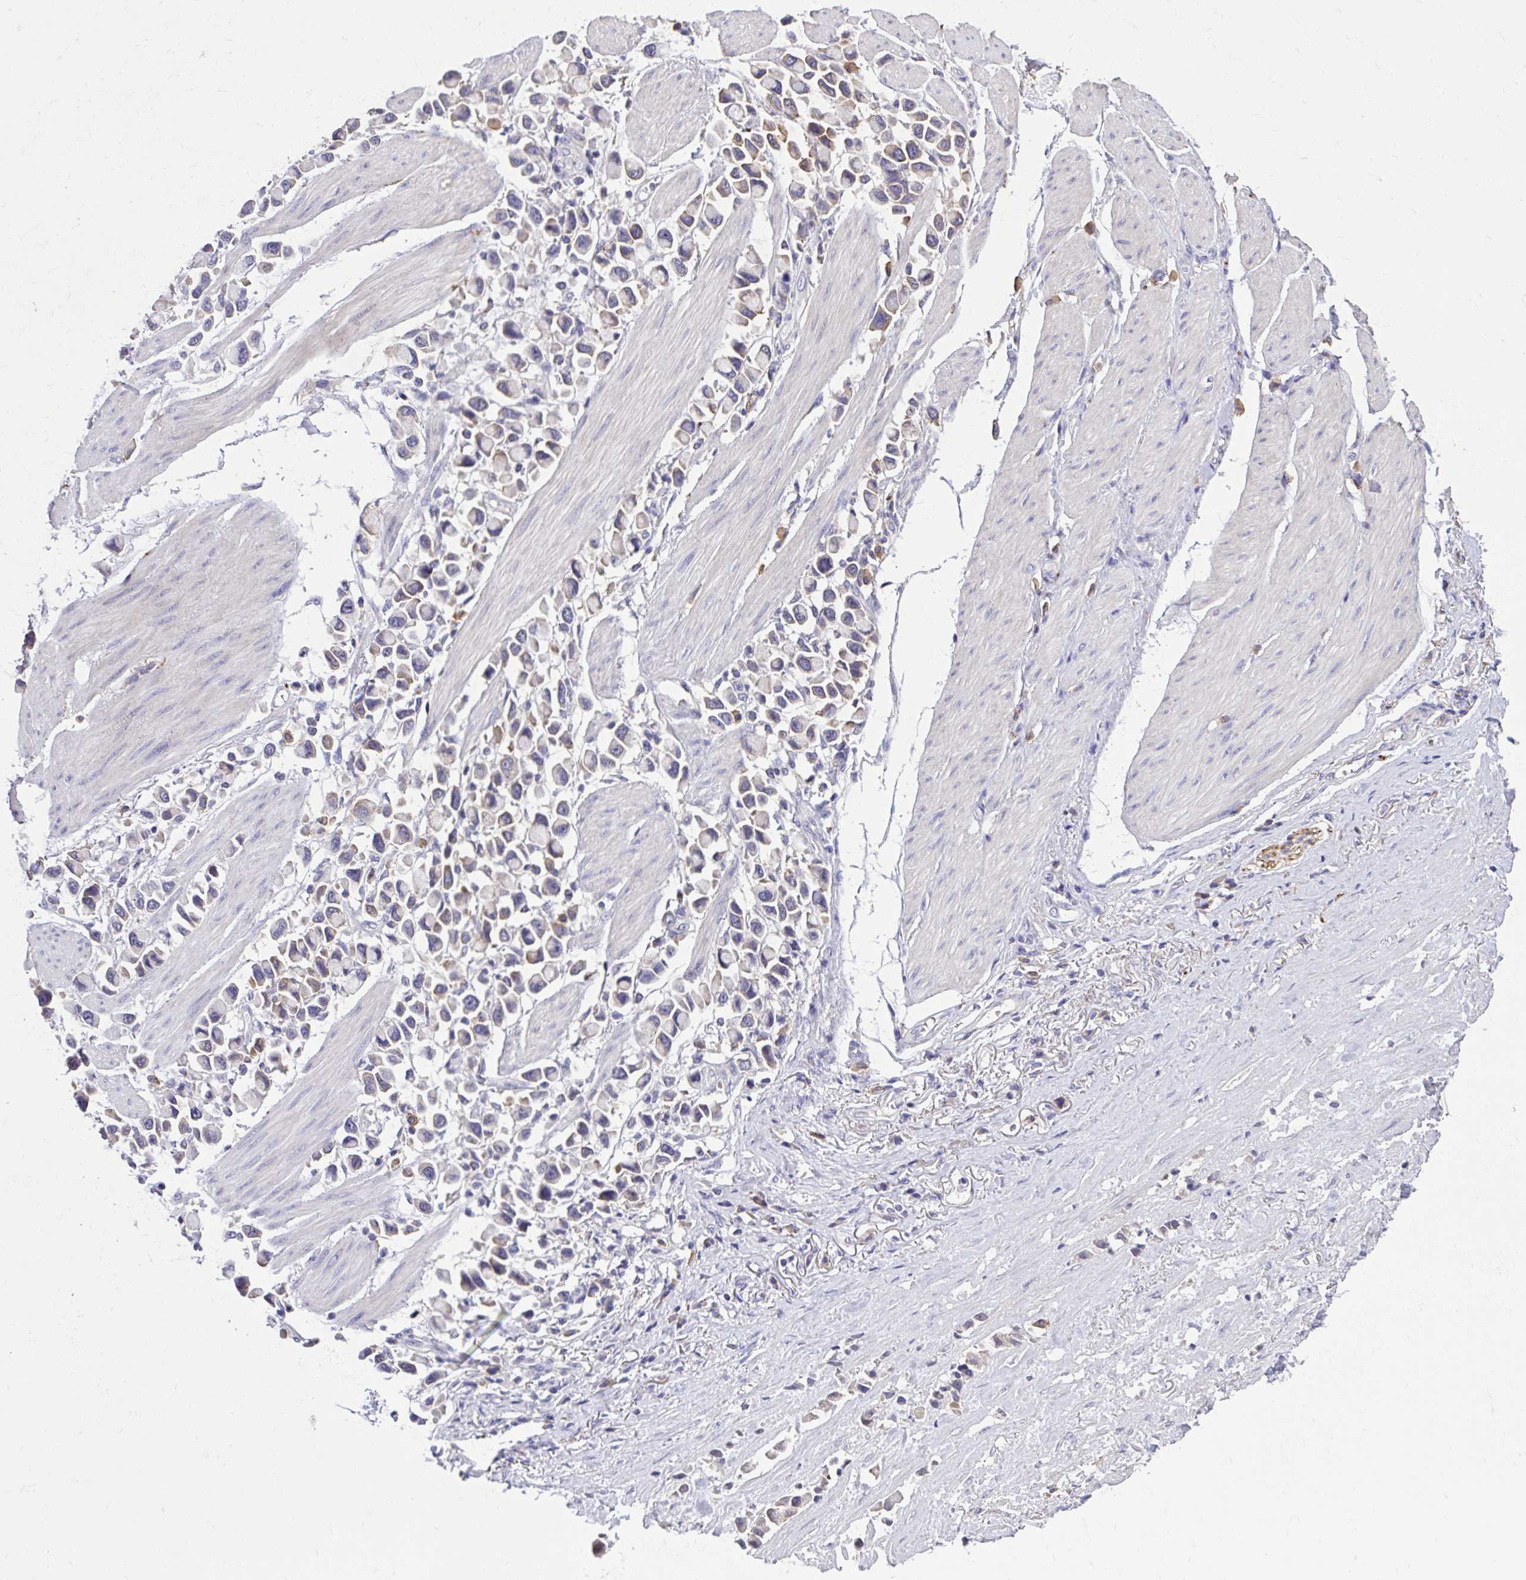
{"staining": {"intensity": "weak", "quantity": "25%-75%", "location": "cytoplasmic/membranous"}, "tissue": "stomach cancer", "cell_type": "Tumor cells", "image_type": "cancer", "snomed": [{"axis": "morphology", "description": "Adenocarcinoma, NOS"}, {"axis": "topography", "description": "Stomach"}], "caption": "Immunohistochemical staining of adenocarcinoma (stomach) demonstrates weak cytoplasmic/membranous protein positivity in approximately 25%-75% of tumor cells. (IHC, brightfield microscopy, high magnification).", "gene": "EPB41L1", "patient": {"sex": "female", "age": 81}}